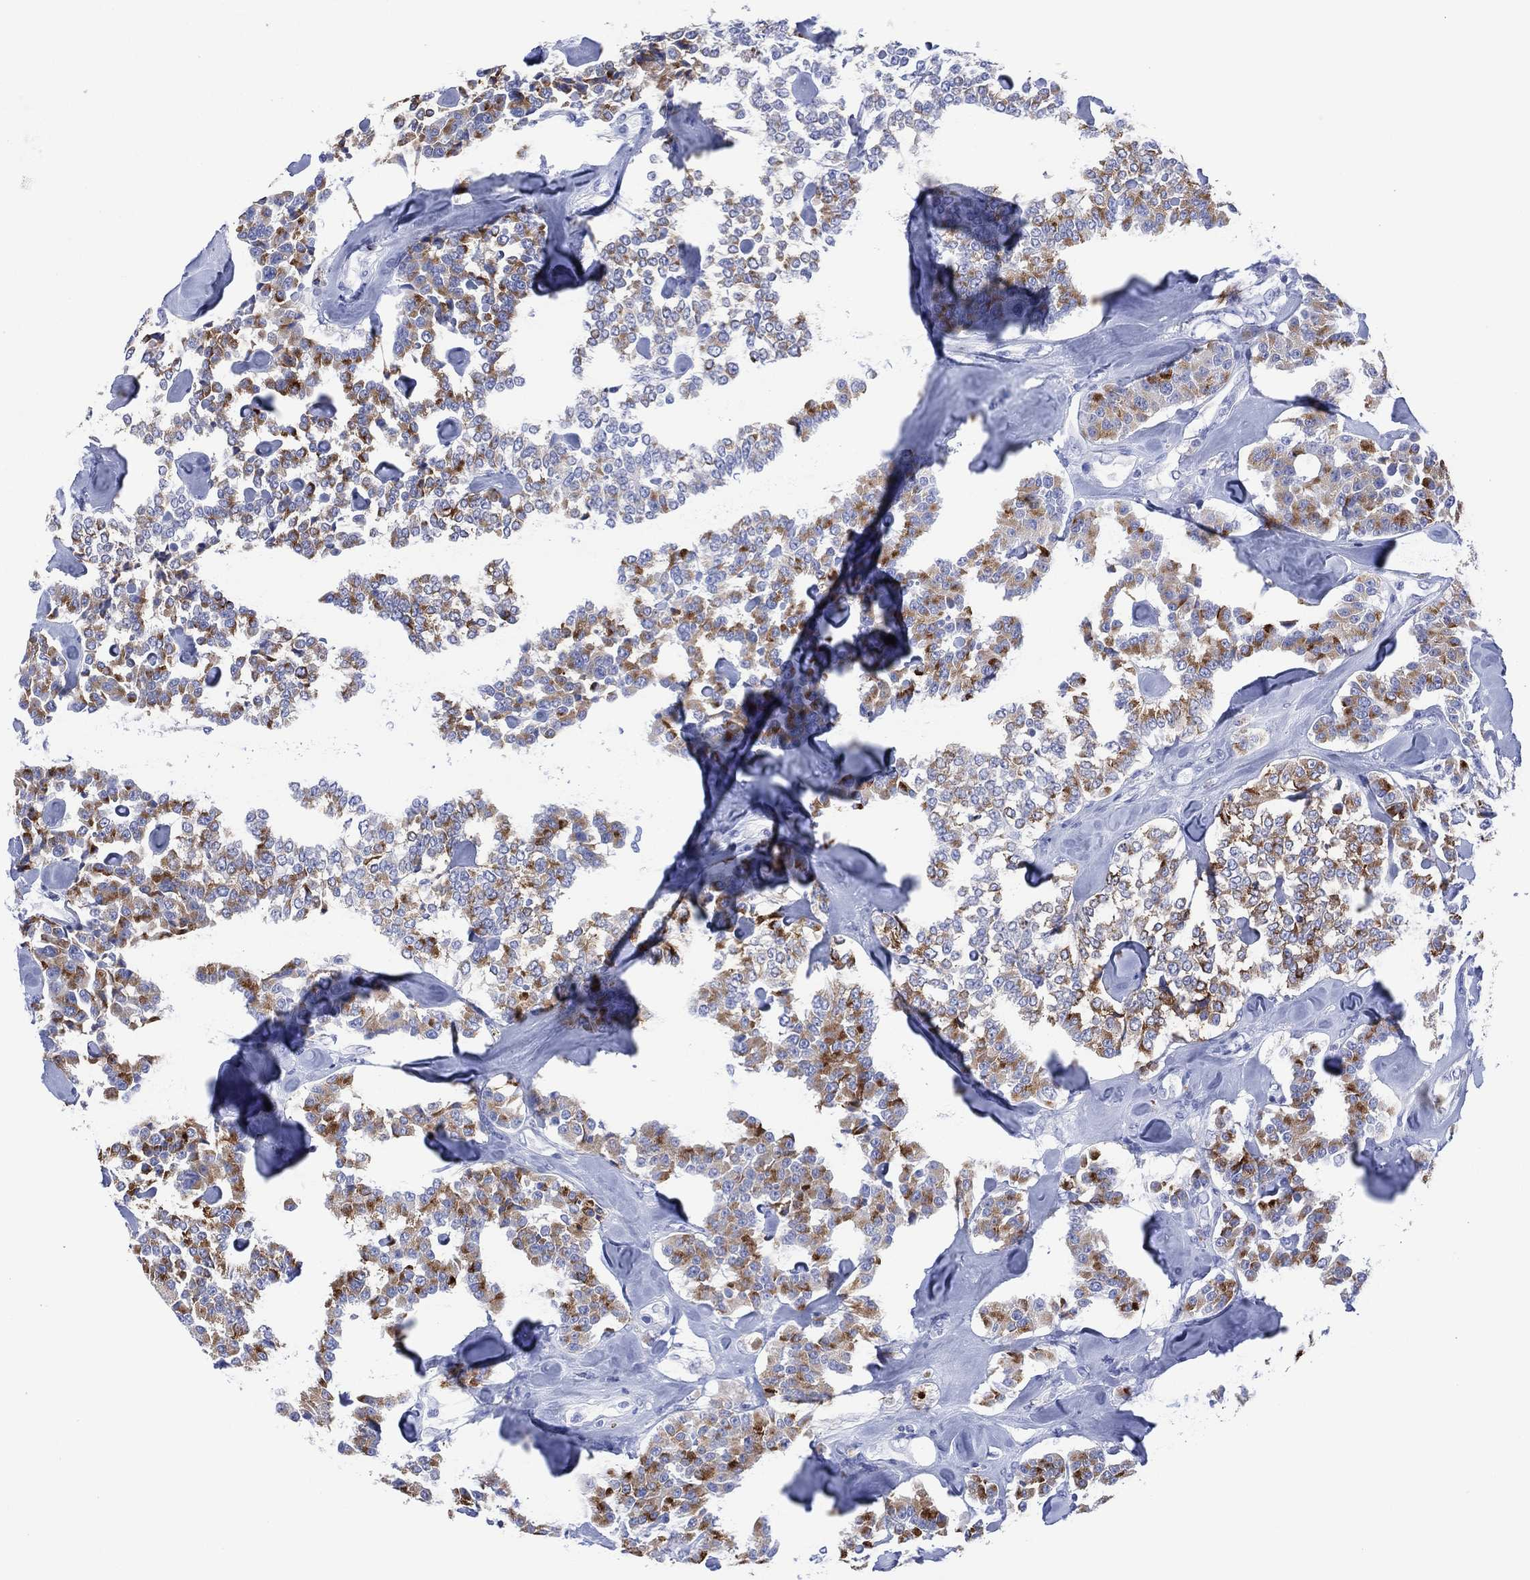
{"staining": {"intensity": "moderate", "quantity": "25%-75%", "location": "cytoplasmic/membranous"}, "tissue": "carcinoid", "cell_type": "Tumor cells", "image_type": "cancer", "snomed": [{"axis": "morphology", "description": "Carcinoid, malignant, NOS"}, {"axis": "topography", "description": "Pancreas"}], "caption": "There is medium levels of moderate cytoplasmic/membranous positivity in tumor cells of carcinoid, as demonstrated by immunohistochemical staining (brown color).", "gene": "DPP4", "patient": {"sex": "male", "age": 41}}